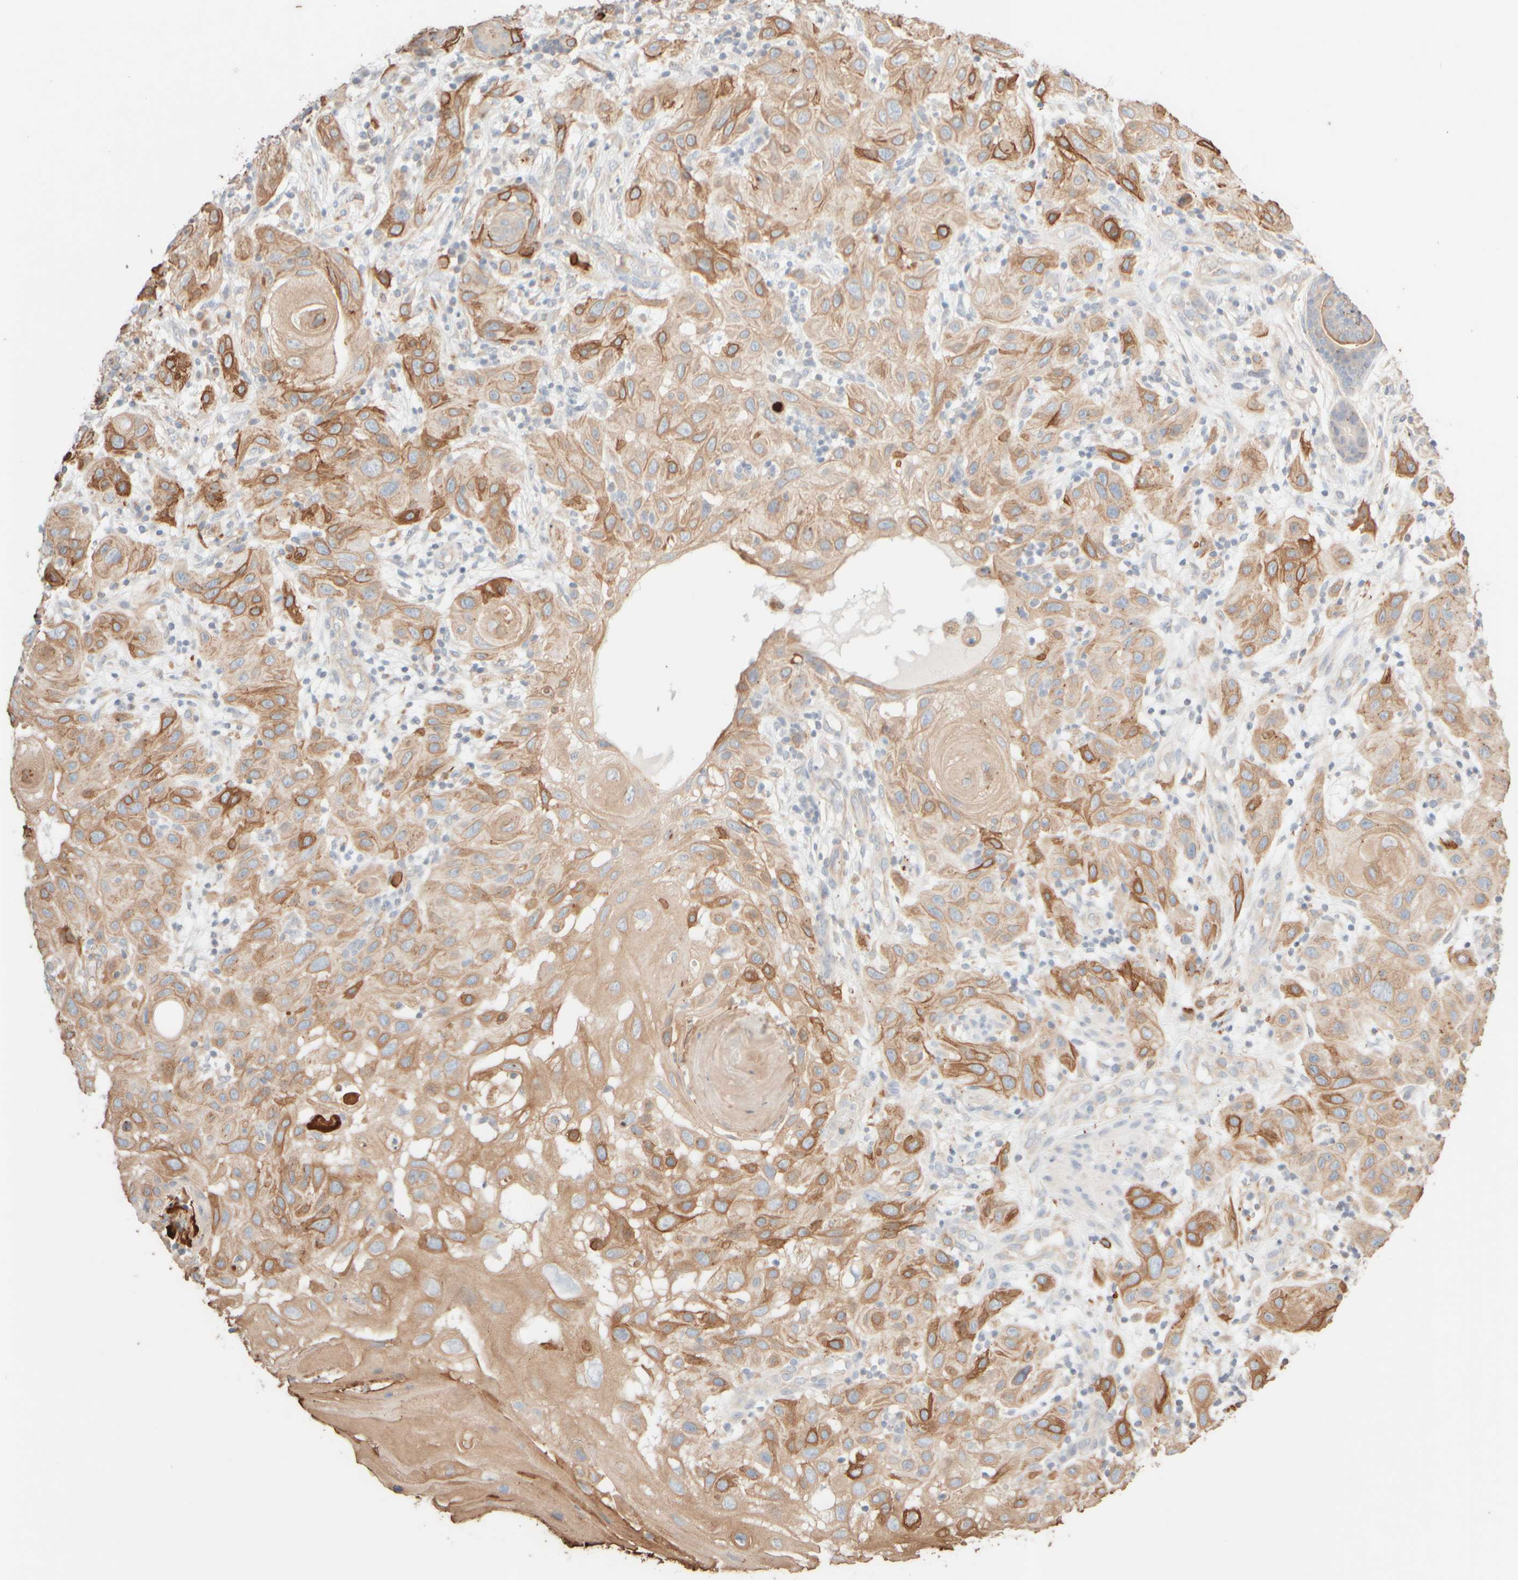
{"staining": {"intensity": "moderate", "quantity": ">75%", "location": "cytoplasmic/membranous"}, "tissue": "skin cancer", "cell_type": "Tumor cells", "image_type": "cancer", "snomed": [{"axis": "morphology", "description": "Normal tissue, NOS"}, {"axis": "morphology", "description": "Squamous cell carcinoma, NOS"}, {"axis": "topography", "description": "Skin"}], "caption": "Protein expression analysis of skin cancer demonstrates moderate cytoplasmic/membranous staining in approximately >75% of tumor cells.", "gene": "KRT15", "patient": {"sex": "female", "age": 96}}